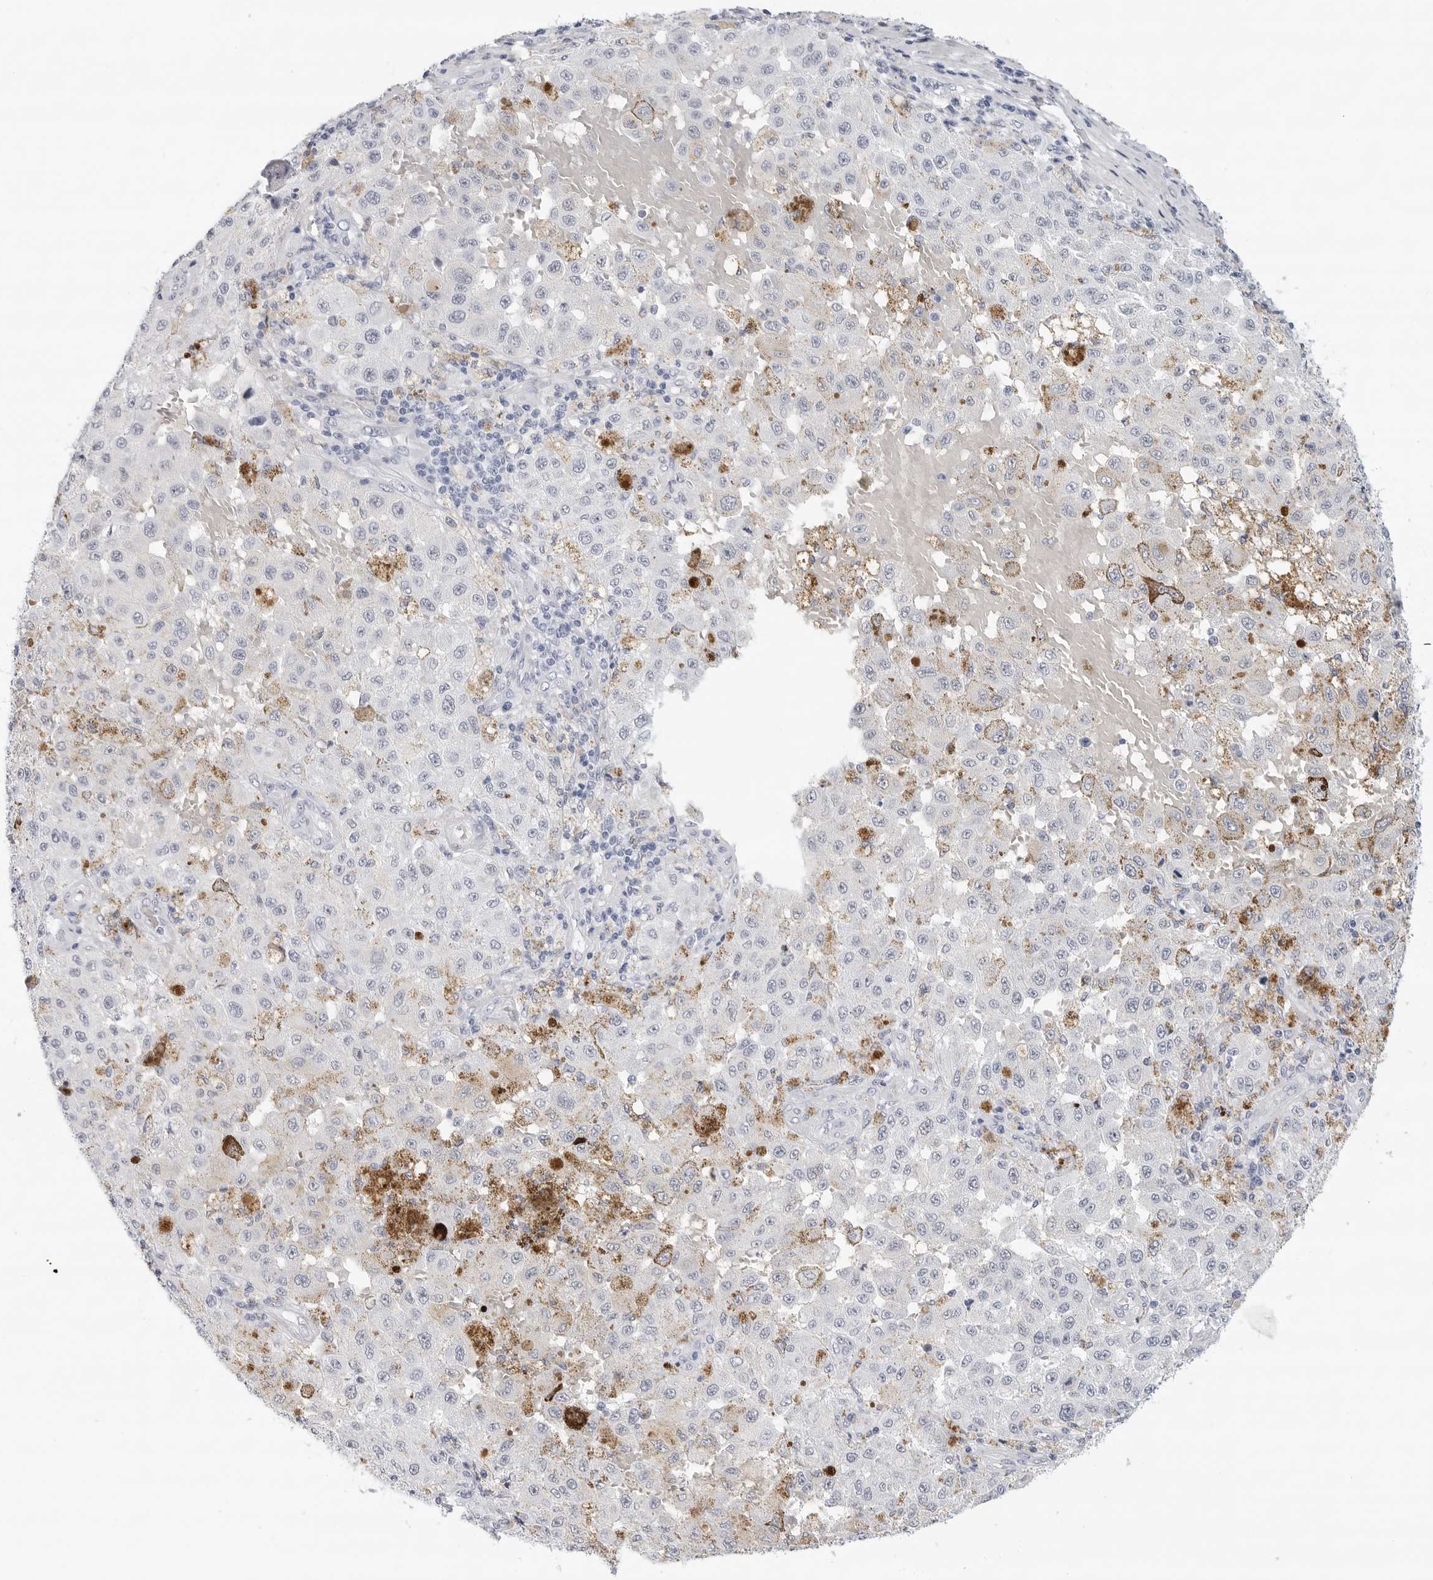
{"staining": {"intensity": "negative", "quantity": "none", "location": "none"}, "tissue": "melanoma", "cell_type": "Tumor cells", "image_type": "cancer", "snomed": [{"axis": "morphology", "description": "Malignant melanoma, NOS"}, {"axis": "topography", "description": "Skin"}], "caption": "The micrograph displays no staining of tumor cells in malignant melanoma. (DAB (3,3'-diaminobenzidine) IHC, high magnification).", "gene": "SLC19A1", "patient": {"sex": "female", "age": 64}}